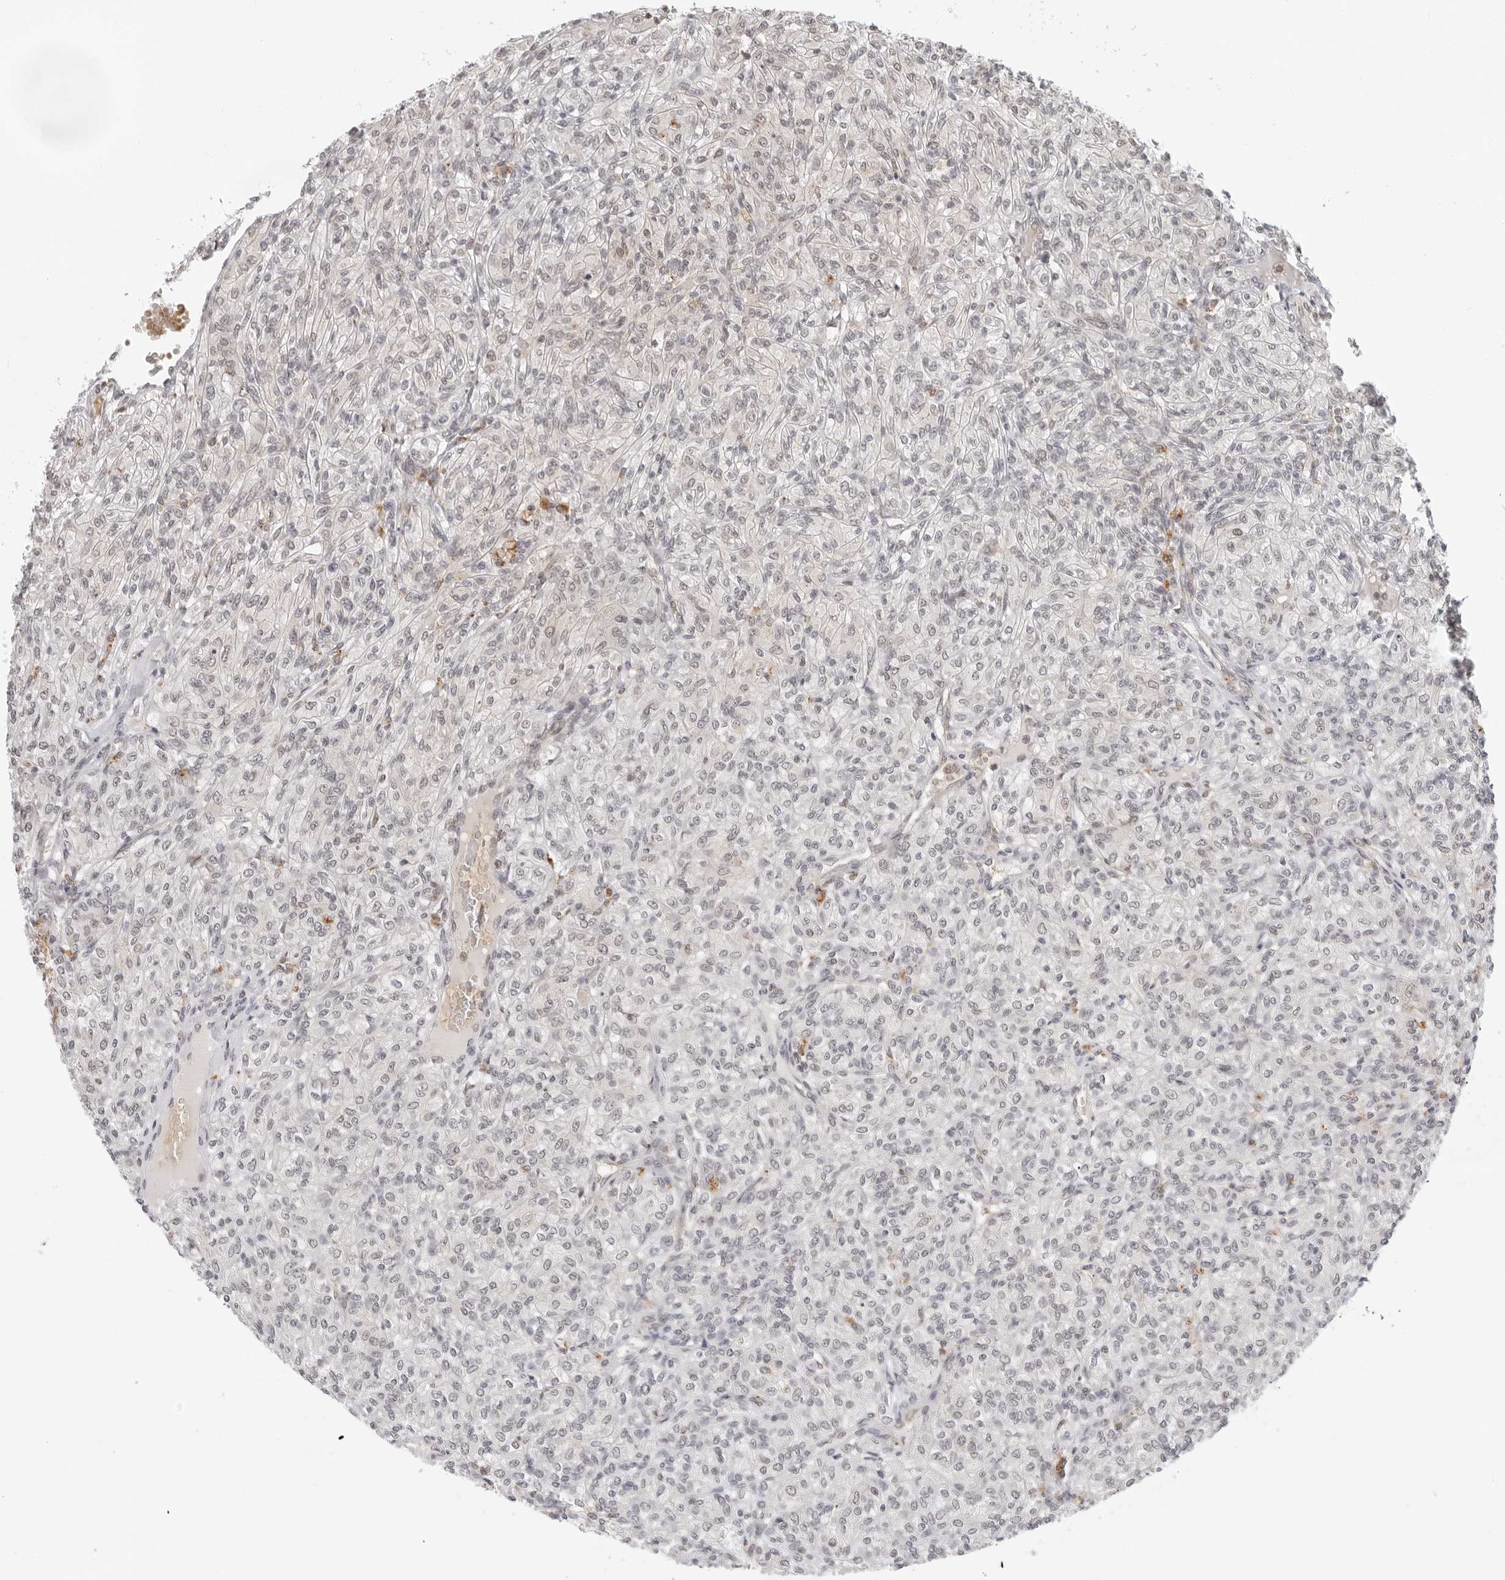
{"staining": {"intensity": "weak", "quantity": "<25%", "location": "nuclear"}, "tissue": "renal cancer", "cell_type": "Tumor cells", "image_type": "cancer", "snomed": [{"axis": "morphology", "description": "Adenocarcinoma, NOS"}, {"axis": "topography", "description": "Kidney"}], "caption": "A histopathology image of renal cancer (adenocarcinoma) stained for a protein exhibits no brown staining in tumor cells.", "gene": "TOX4", "patient": {"sex": "male", "age": 77}}